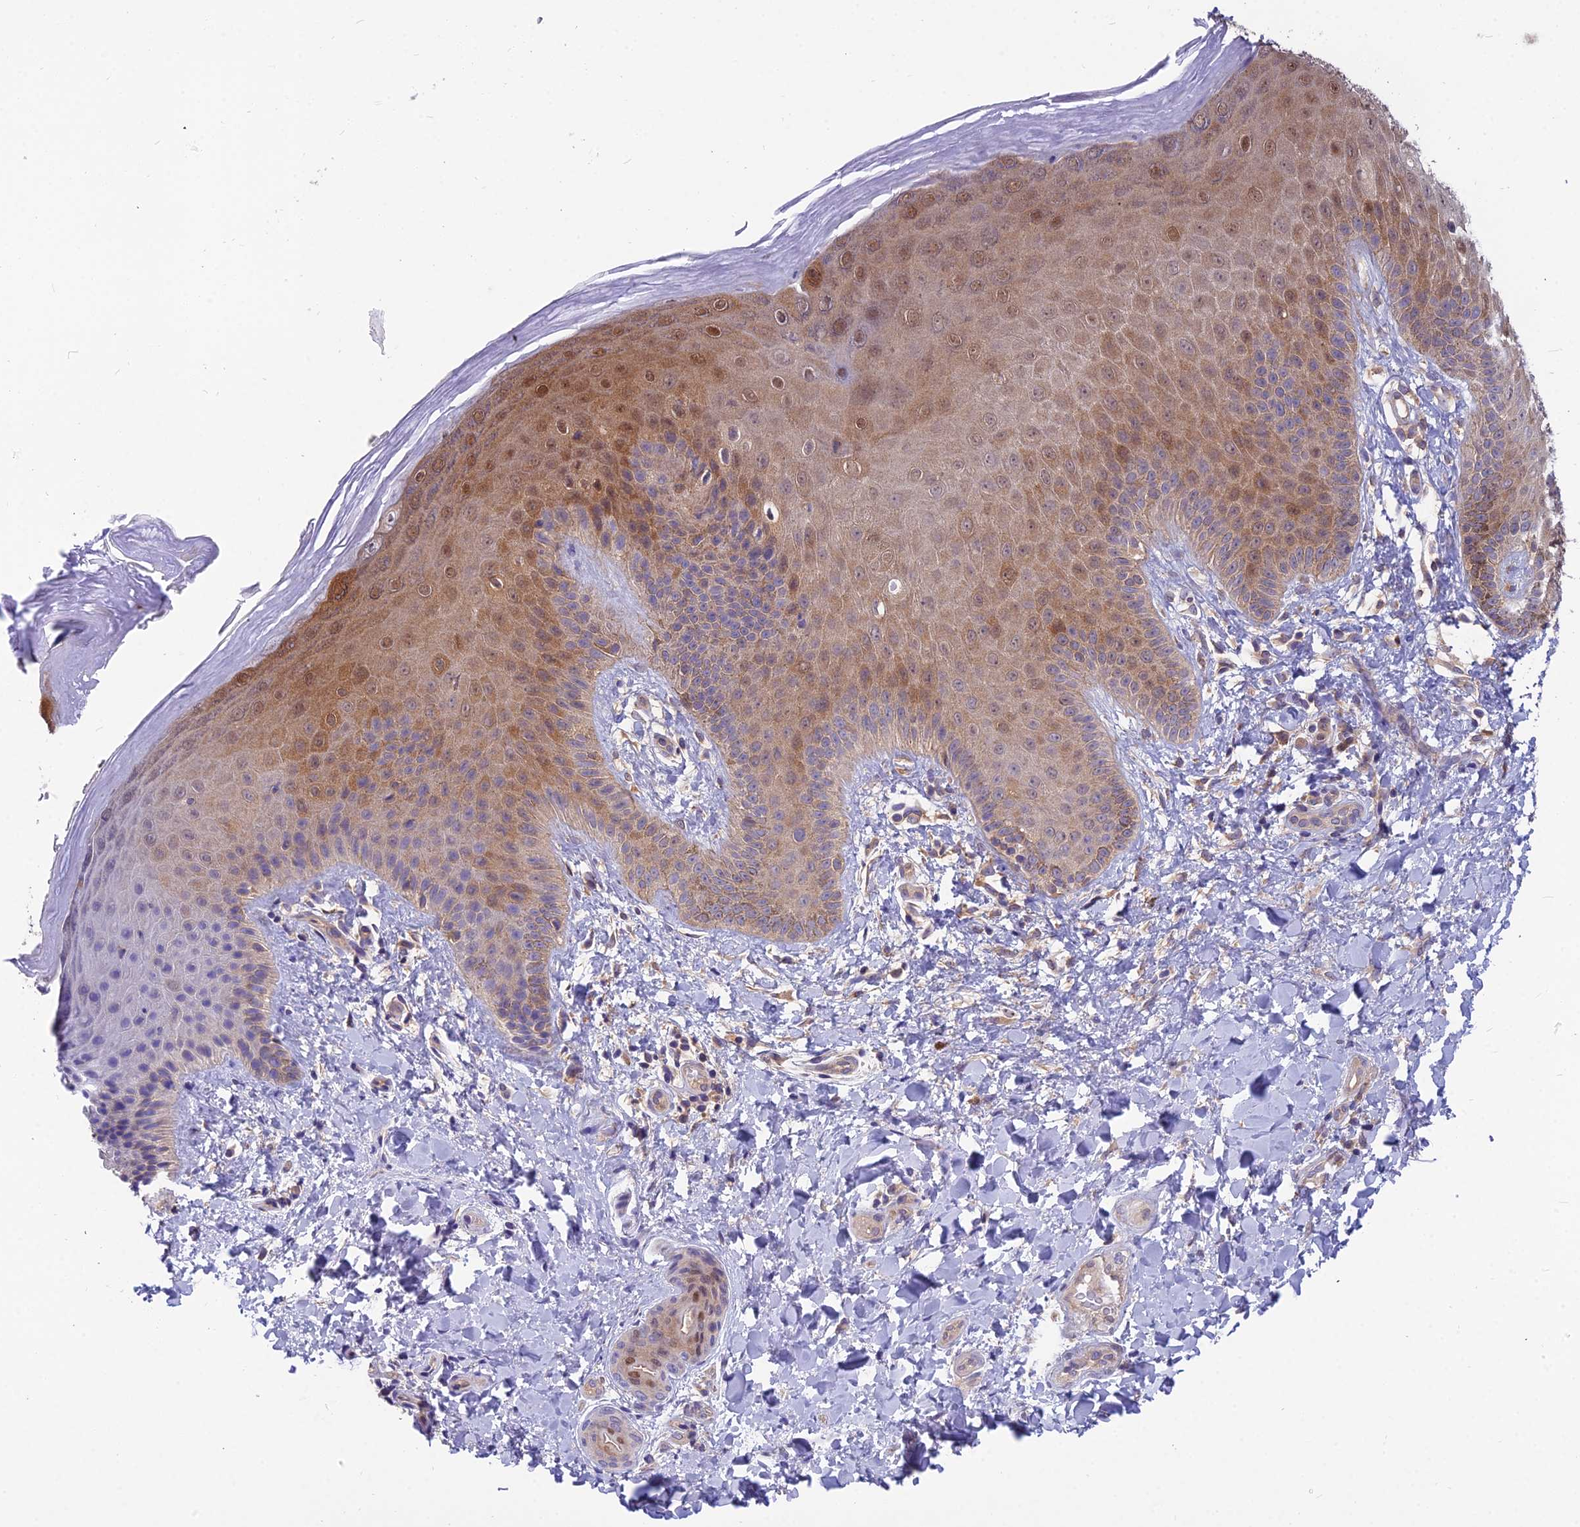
{"staining": {"intensity": "moderate", "quantity": "25%-75%", "location": "cytoplasmic/membranous,nuclear"}, "tissue": "skin", "cell_type": "Epidermal cells", "image_type": "normal", "snomed": [{"axis": "morphology", "description": "Normal tissue, NOS"}, {"axis": "morphology", "description": "Neoplasm, malignant, NOS"}, {"axis": "topography", "description": "Anal"}], "caption": "DAB immunohistochemical staining of normal human skin displays moderate cytoplasmic/membranous,nuclear protein expression in approximately 25%-75% of epidermal cells.", "gene": "MVD", "patient": {"sex": "male", "age": 47}}